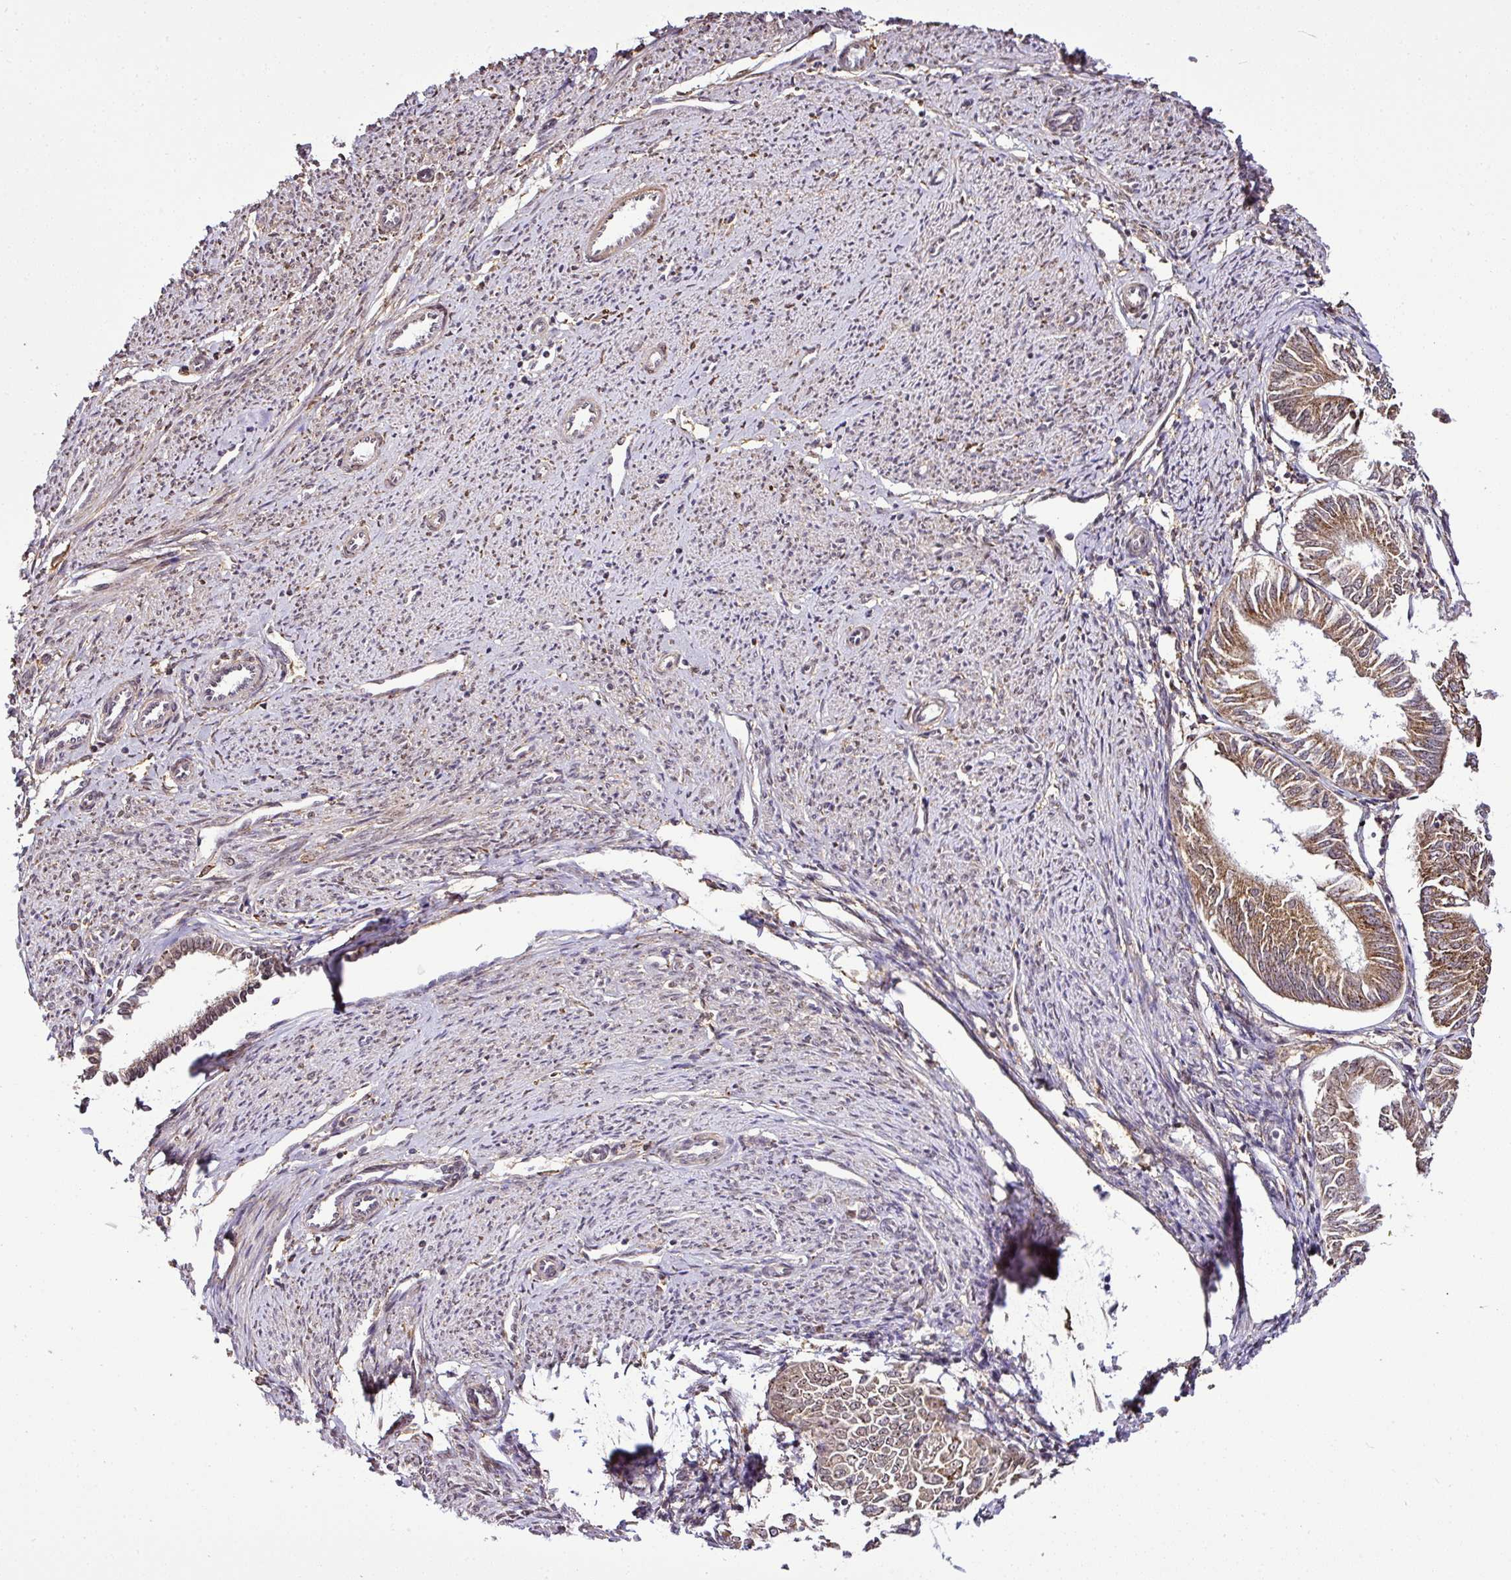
{"staining": {"intensity": "moderate", "quantity": ">75%", "location": "cytoplasmic/membranous"}, "tissue": "endometrial cancer", "cell_type": "Tumor cells", "image_type": "cancer", "snomed": [{"axis": "morphology", "description": "Adenocarcinoma, NOS"}, {"axis": "topography", "description": "Endometrium"}], "caption": "A brown stain labels moderate cytoplasmic/membranous staining of a protein in human endometrial adenocarcinoma tumor cells.", "gene": "FAM153A", "patient": {"sex": "female", "age": 58}}